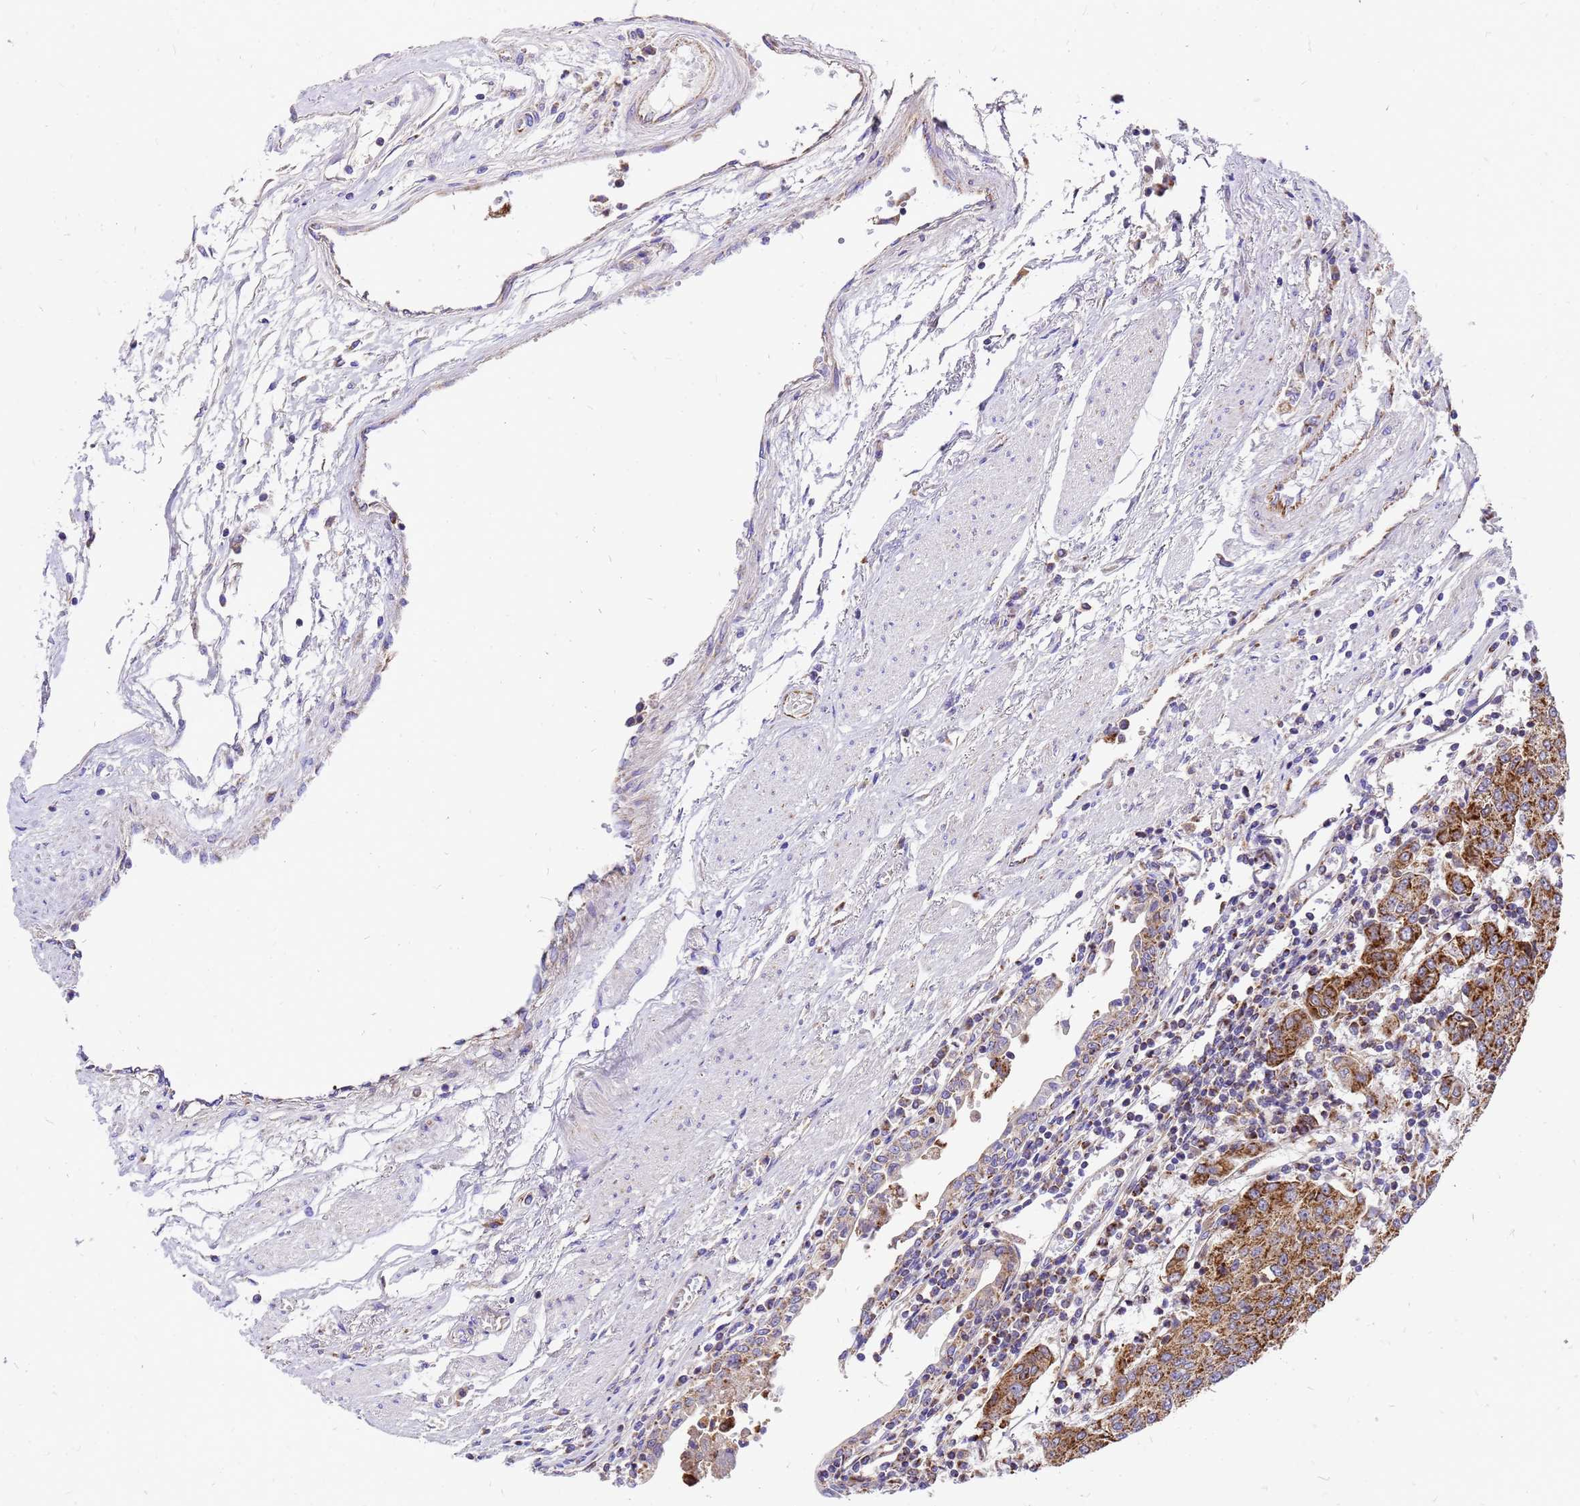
{"staining": {"intensity": "moderate", "quantity": ">75%", "location": "cytoplasmic/membranous"}, "tissue": "urothelial cancer", "cell_type": "Tumor cells", "image_type": "cancer", "snomed": [{"axis": "morphology", "description": "Urothelial carcinoma, High grade"}, {"axis": "topography", "description": "Urinary bladder"}], "caption": "A brown stain highlights moderate cytoplasmic/membranous staining of a protein in human urothelial carcinoma (high-grade) tumor cells.", "gene": "MRPS26", "patient": {"sex": "female", "age": 85}}